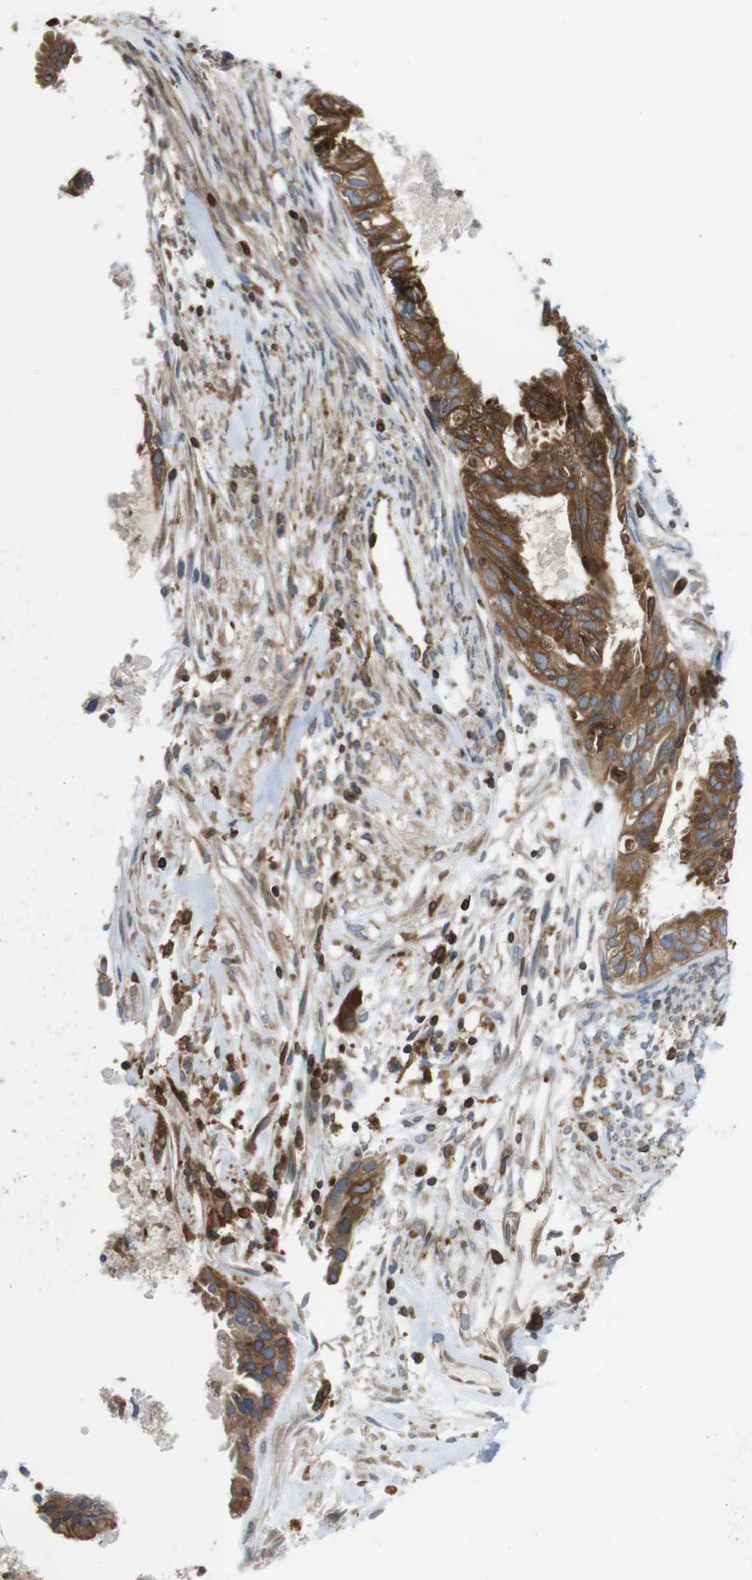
{"staining": {"intensity": "strong", "quantity": ">75%", "location": "cytoplasmic/membranous"}, "tissue": "cervical cancer", "cell_type": "Tumor cells", "image_type": "cancer", "snomed": [{"axis": "morphology", "description": "Normal tissue, NOS"}, {"axis": "morphology", "description": "Adenocarcinoma, NOS"}, {"axis": "topography", "description": "Cervix"}, {"axis": "topography", "description": "Endometrium"}], "caption": "IHC of human adenocarcinoma (cervical) shows high levels of strong cytoplasmic/membranous expression in approximately >75% of tumor cells.", "gene": "ARL6IP5", "patient": {"sex": "female", "age": 86}}